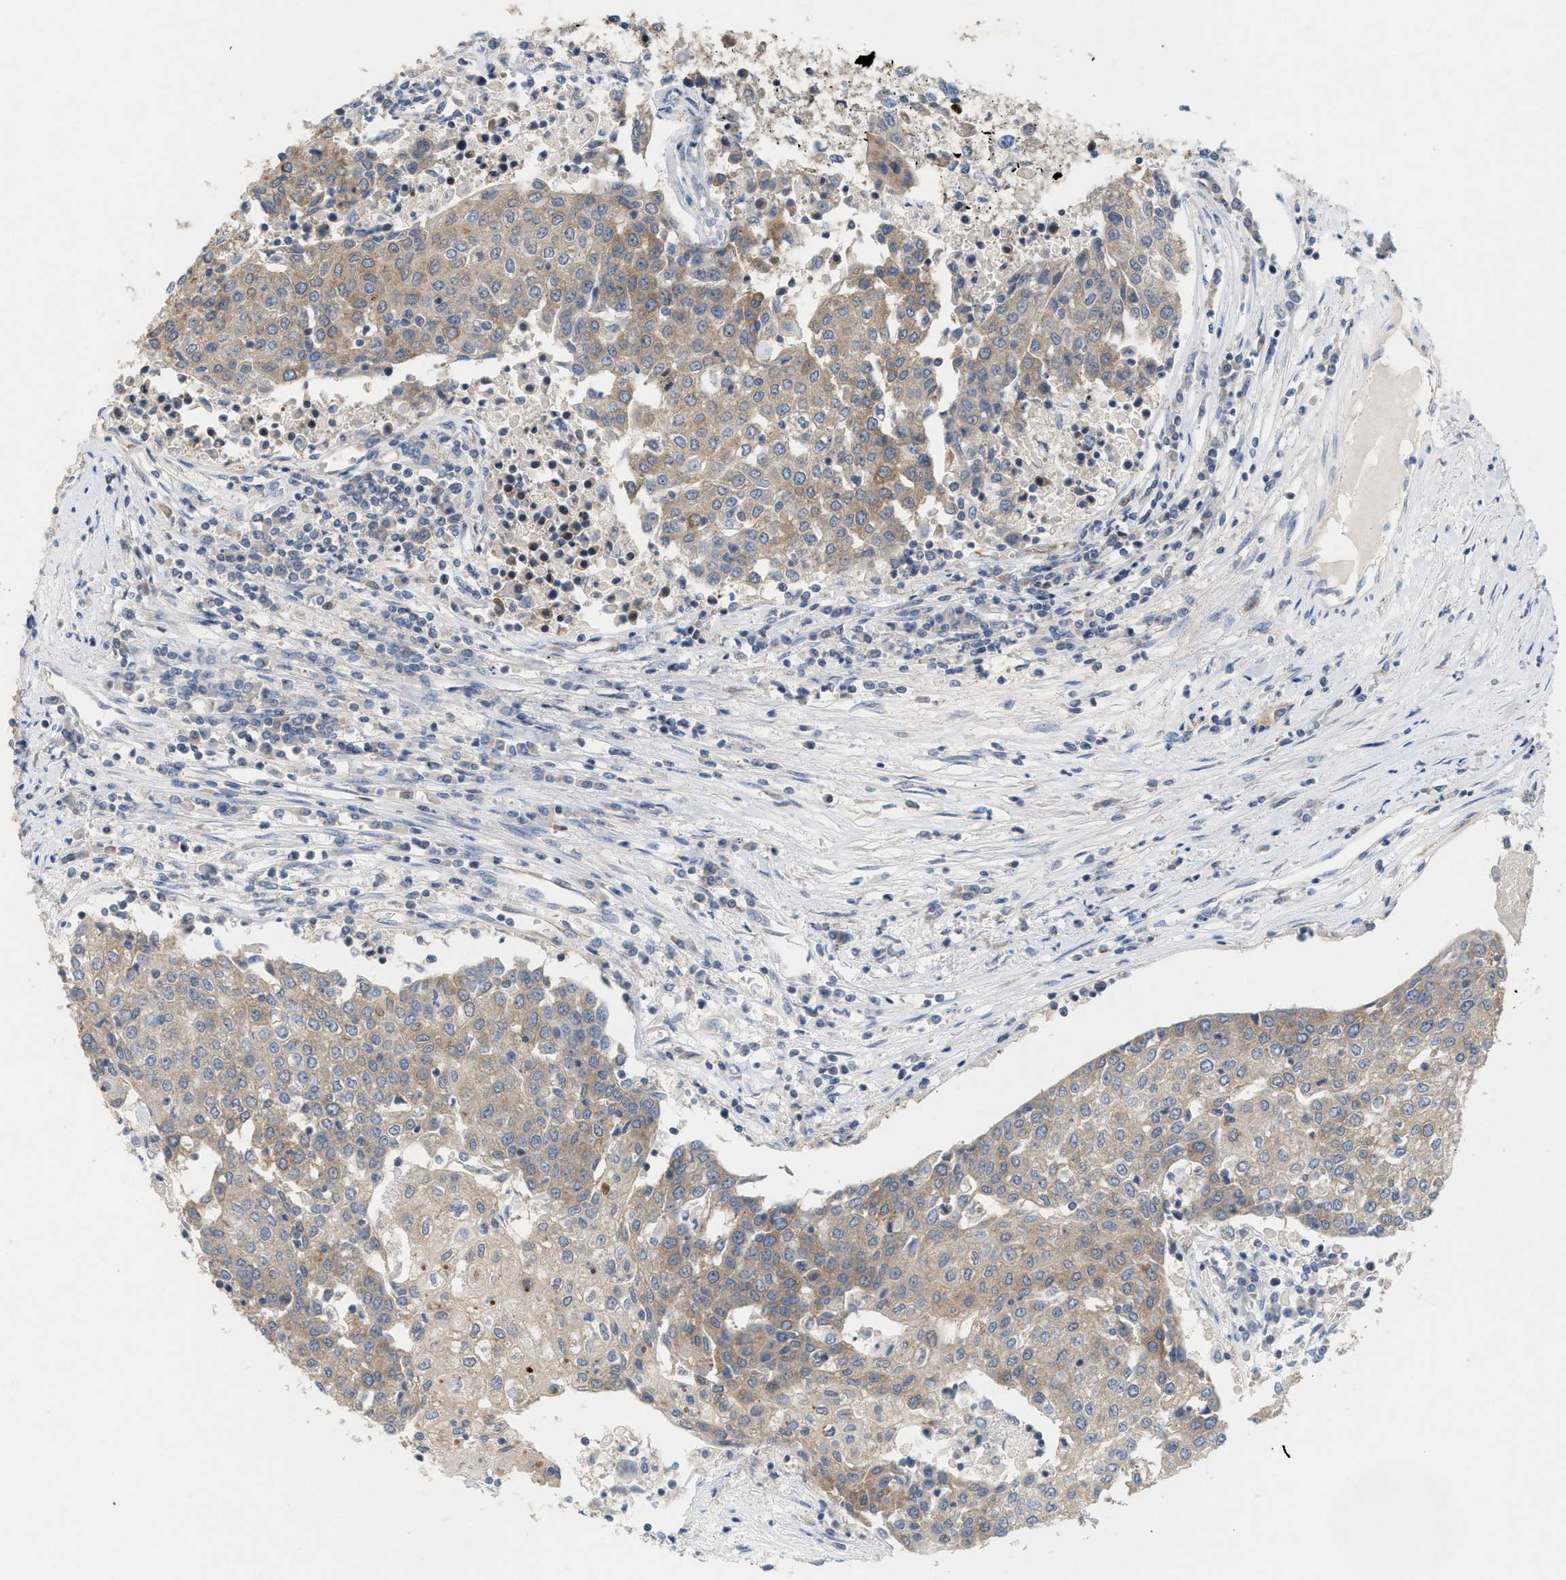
{"staining": {"intensity": "moderate", "quantity": ">75%", "location": "cytoplasmic/membranous"}, "tissue": "urothelial cancer", "cell_type": "Tumor cells", "image_type": "cancer", "snomed": [{"axis": "morphology", "description": "Urothelial carcinoma, High grade"}, {"axis": "topography", "description": "Urinary bladder"}], "caption": "DAB immunohistochemical staining of human urothelial cancer demonstrates moderate cytoplasmic/membranous protein expression in about >75% of tumor cells.", "gene": "UBAP2", "patient": {"sex": "female", "age": 85}}